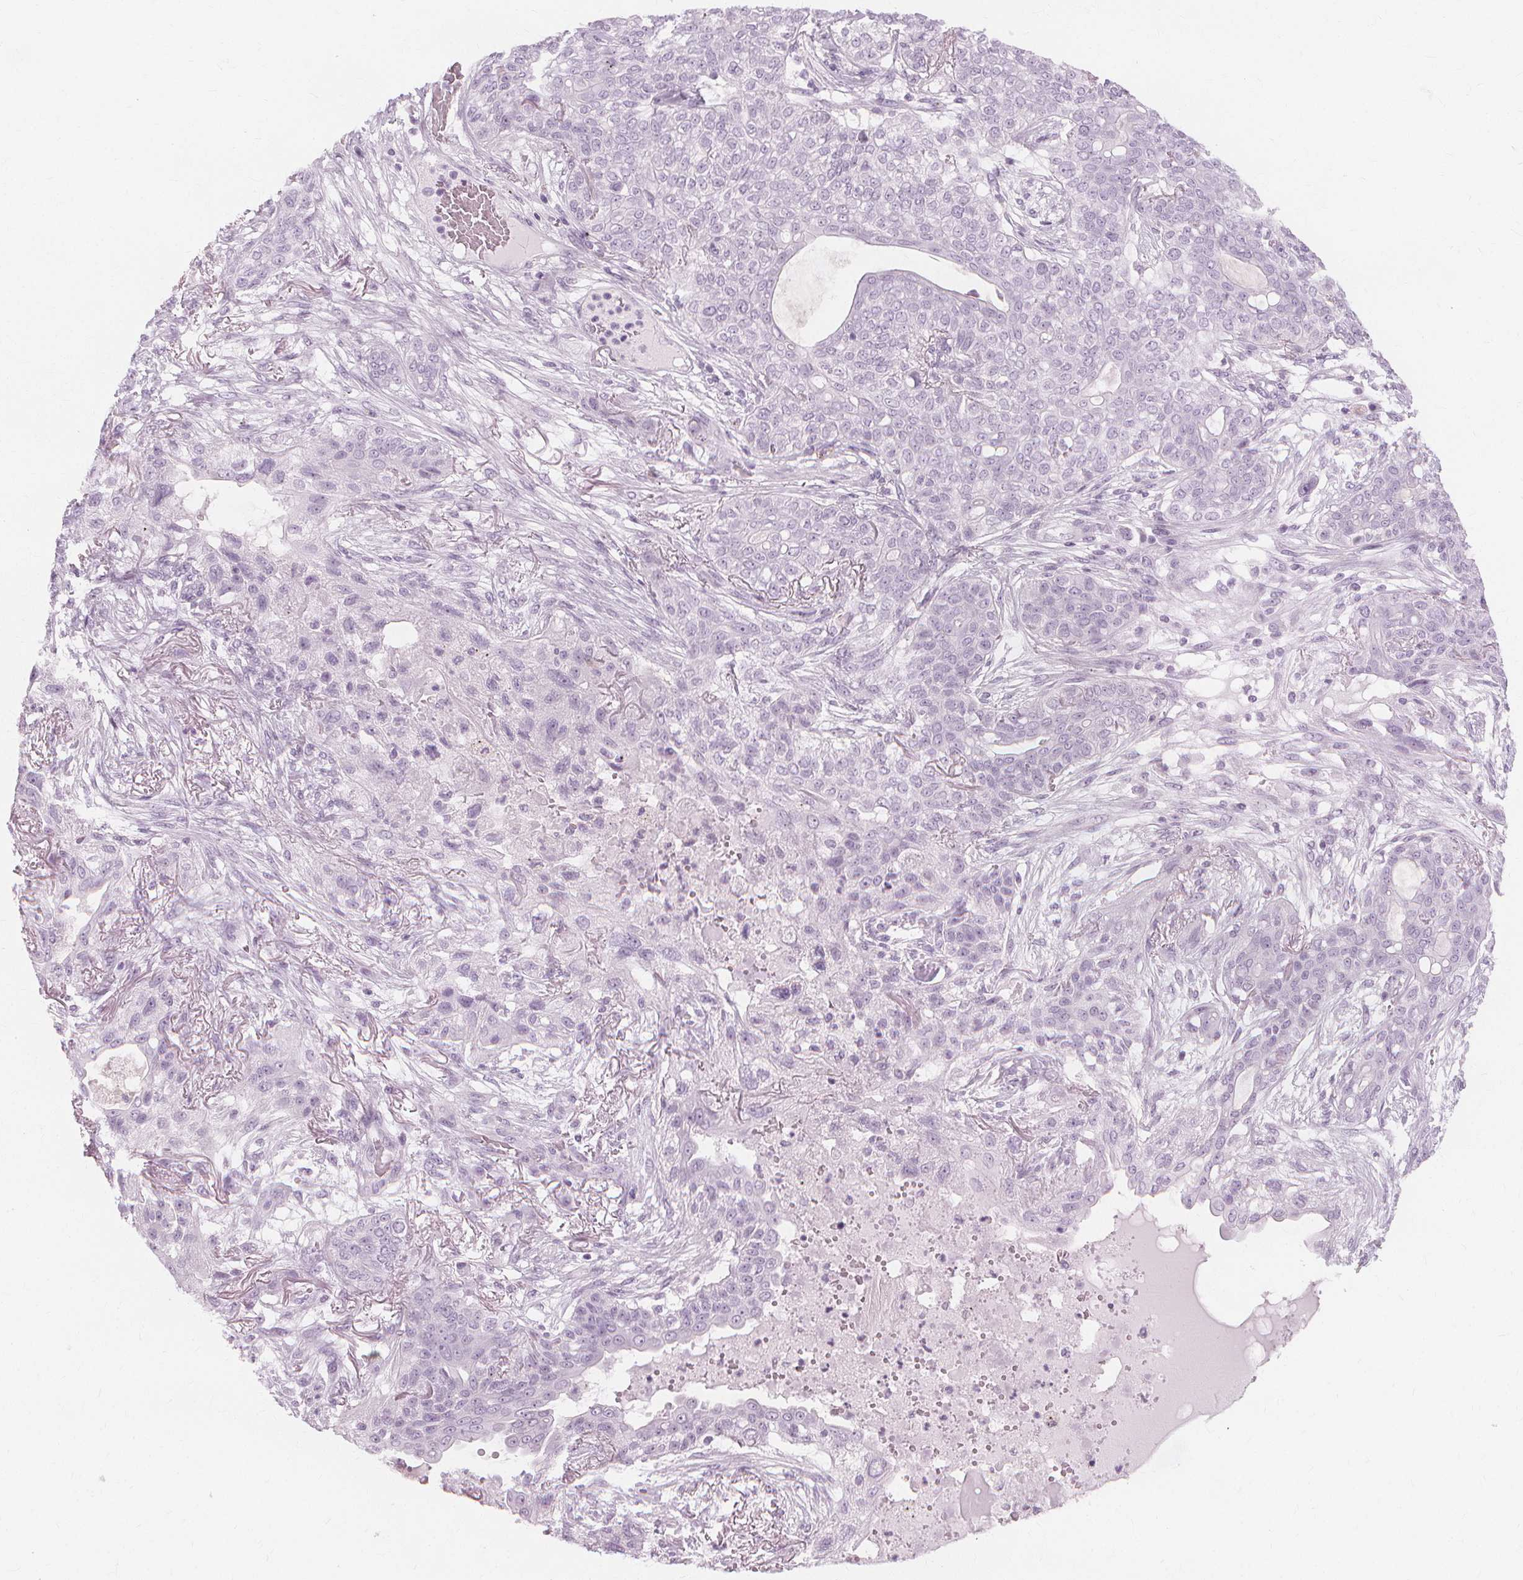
{"staining": {"intensity": "negative", "quantity": "none", "location": "none"}, "tissue": "lung cancer", "cell_type": "Tumor cells", "image_type": "cancer", "snomed": [{"axis": "morphology", "description": "Squamous cell carcinoma, NOS"}, {"axis": "topography", "description": "Lung"}], "caption": "This photomicrograph is of lung squamous cell carcinoma stained with immunohistochemistry (IHC) to label a protein in brown with the nuclei are counter-stained blue. There is no positivity in tumor cells.", "gene": "TFF1", "patient": {"sex": "female", "age": 70}}